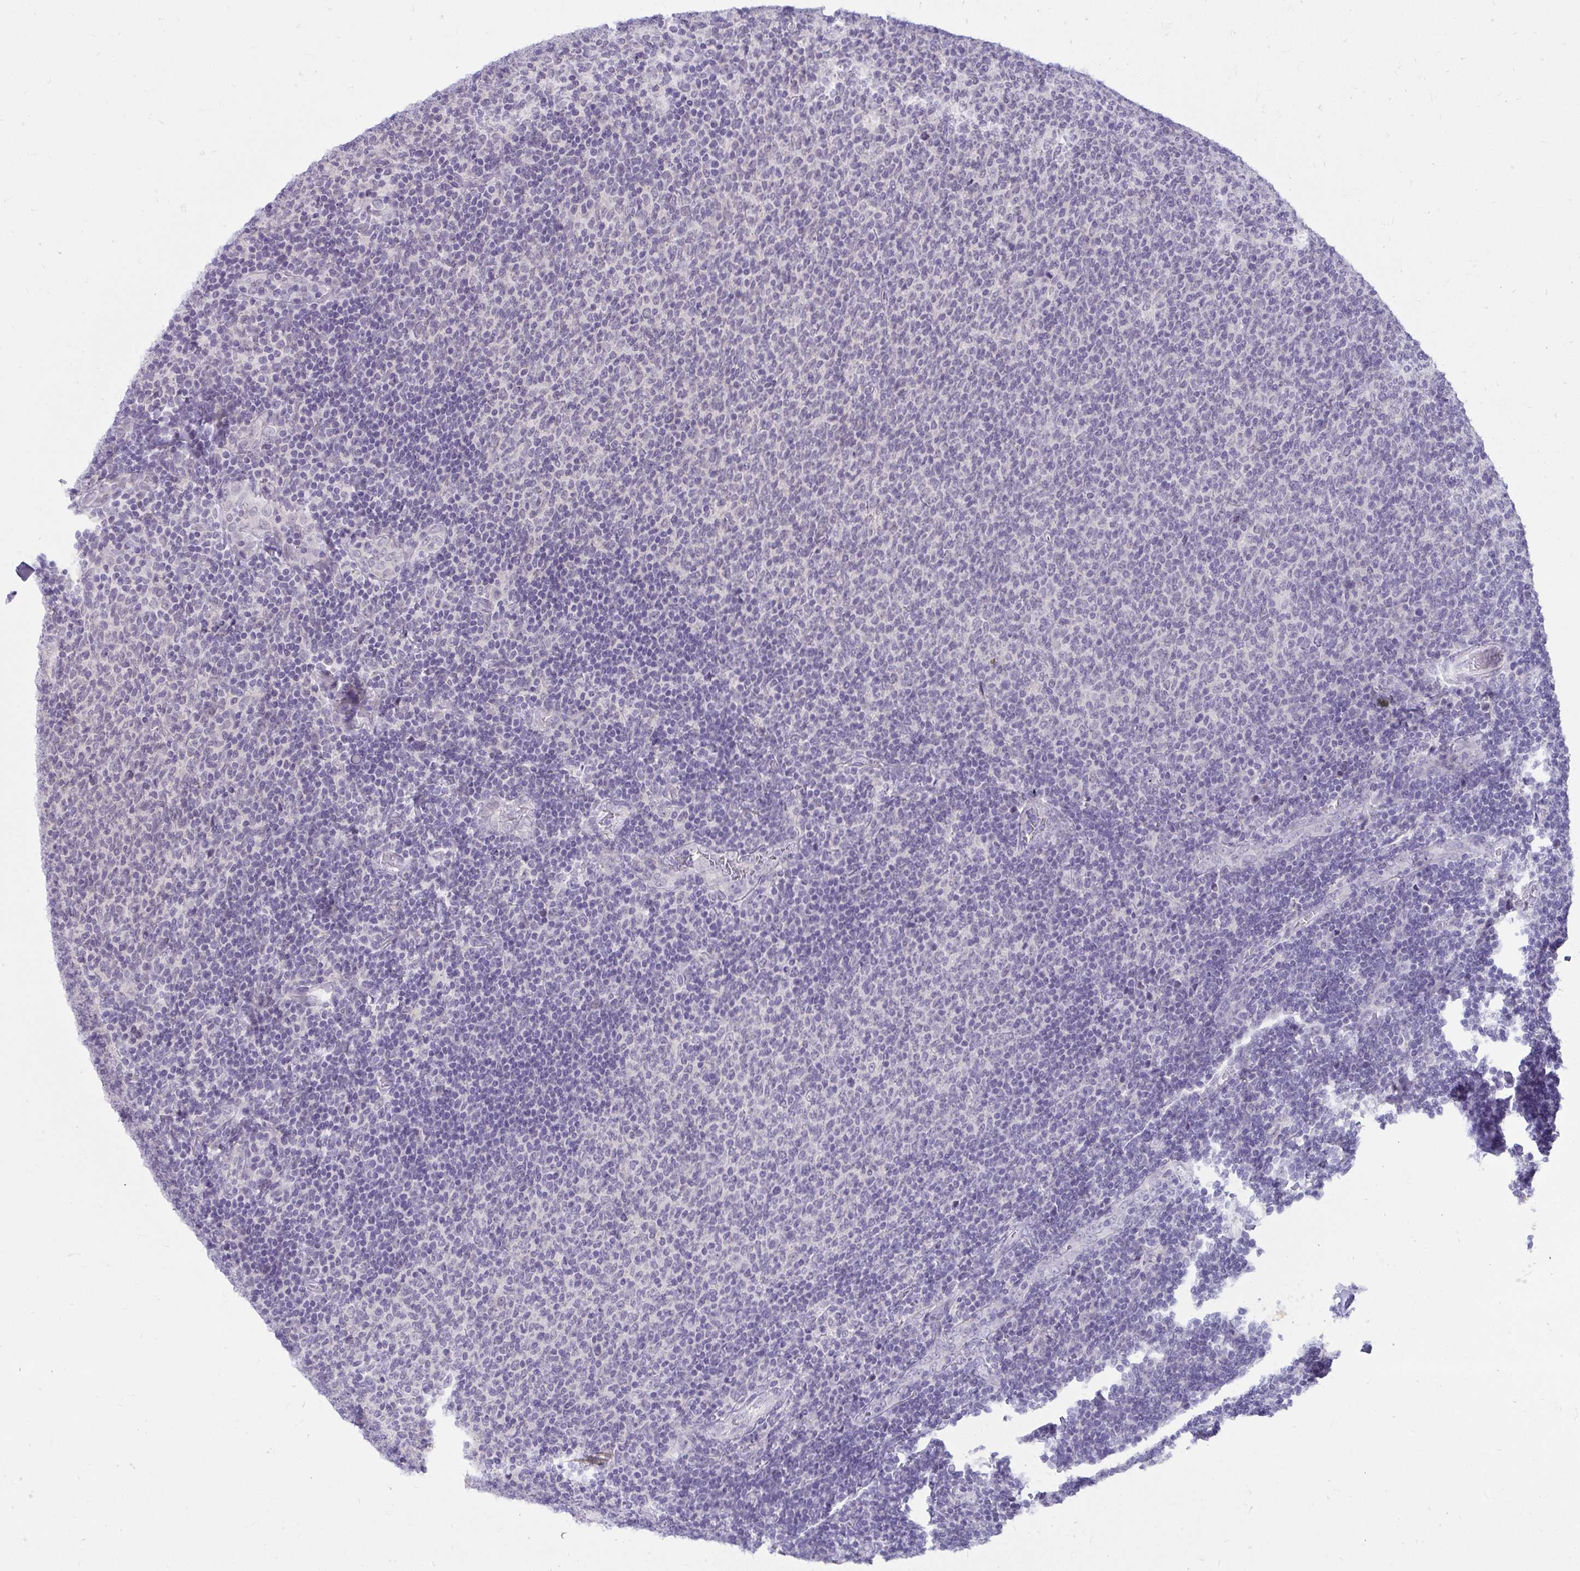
{"staining": {"intensity": "negative", "quantity": "none", "location": "none"}, "tissue": "lymphoma", "cell_type": "Tumor cells", "image_type": "cancer", "snomed": [{"axis": "morphology", "description": "Malignant lymphoma, non-Hodgkin's type, Low grade"}, {"axis": "topography", "description": "Lymph node"}], "caption": "Image shows no protein positivity in tumor cells of lymphoma tissue.", "gene": "UGT3A2", "patient": {"sex": "male", "age": 52}}